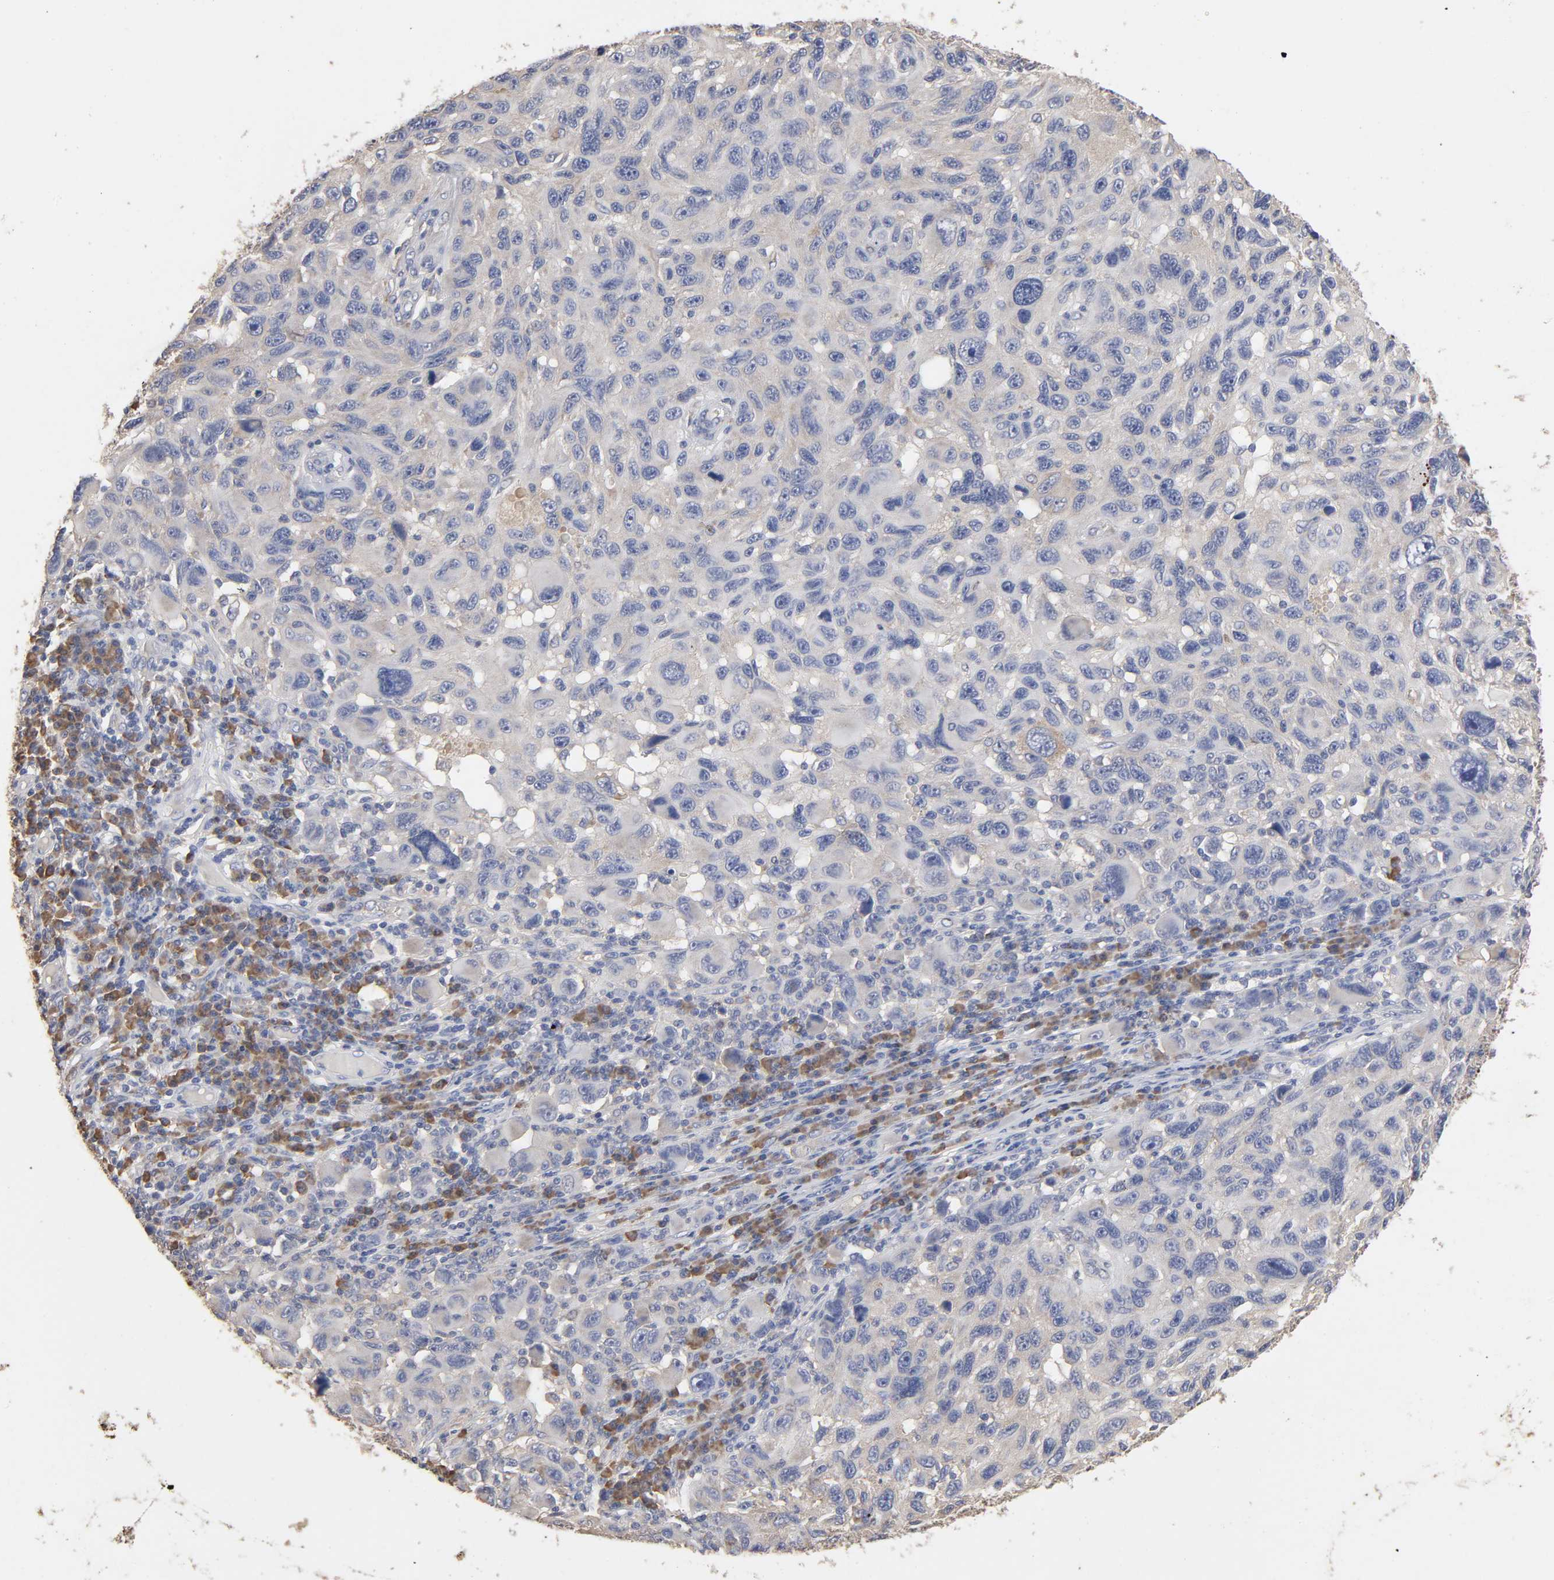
{"staining": {"intensity": "negative", "quantity": "none", "location": "none"}, "tissue": "melanoma", "cell_type": "Tumor cells", "image_type": "cancer", "snomed": [{"axis": "morphology", "description": "Malignant melanoma, NOS"}, {"axis": "topography", "description": "Skin"}], "caption": "Human melanoma stained for a protein using IHC reveals no staining in tumor cells.", "gene": "EIF4G2", "patient": {"sex": "male", "age": 53}}